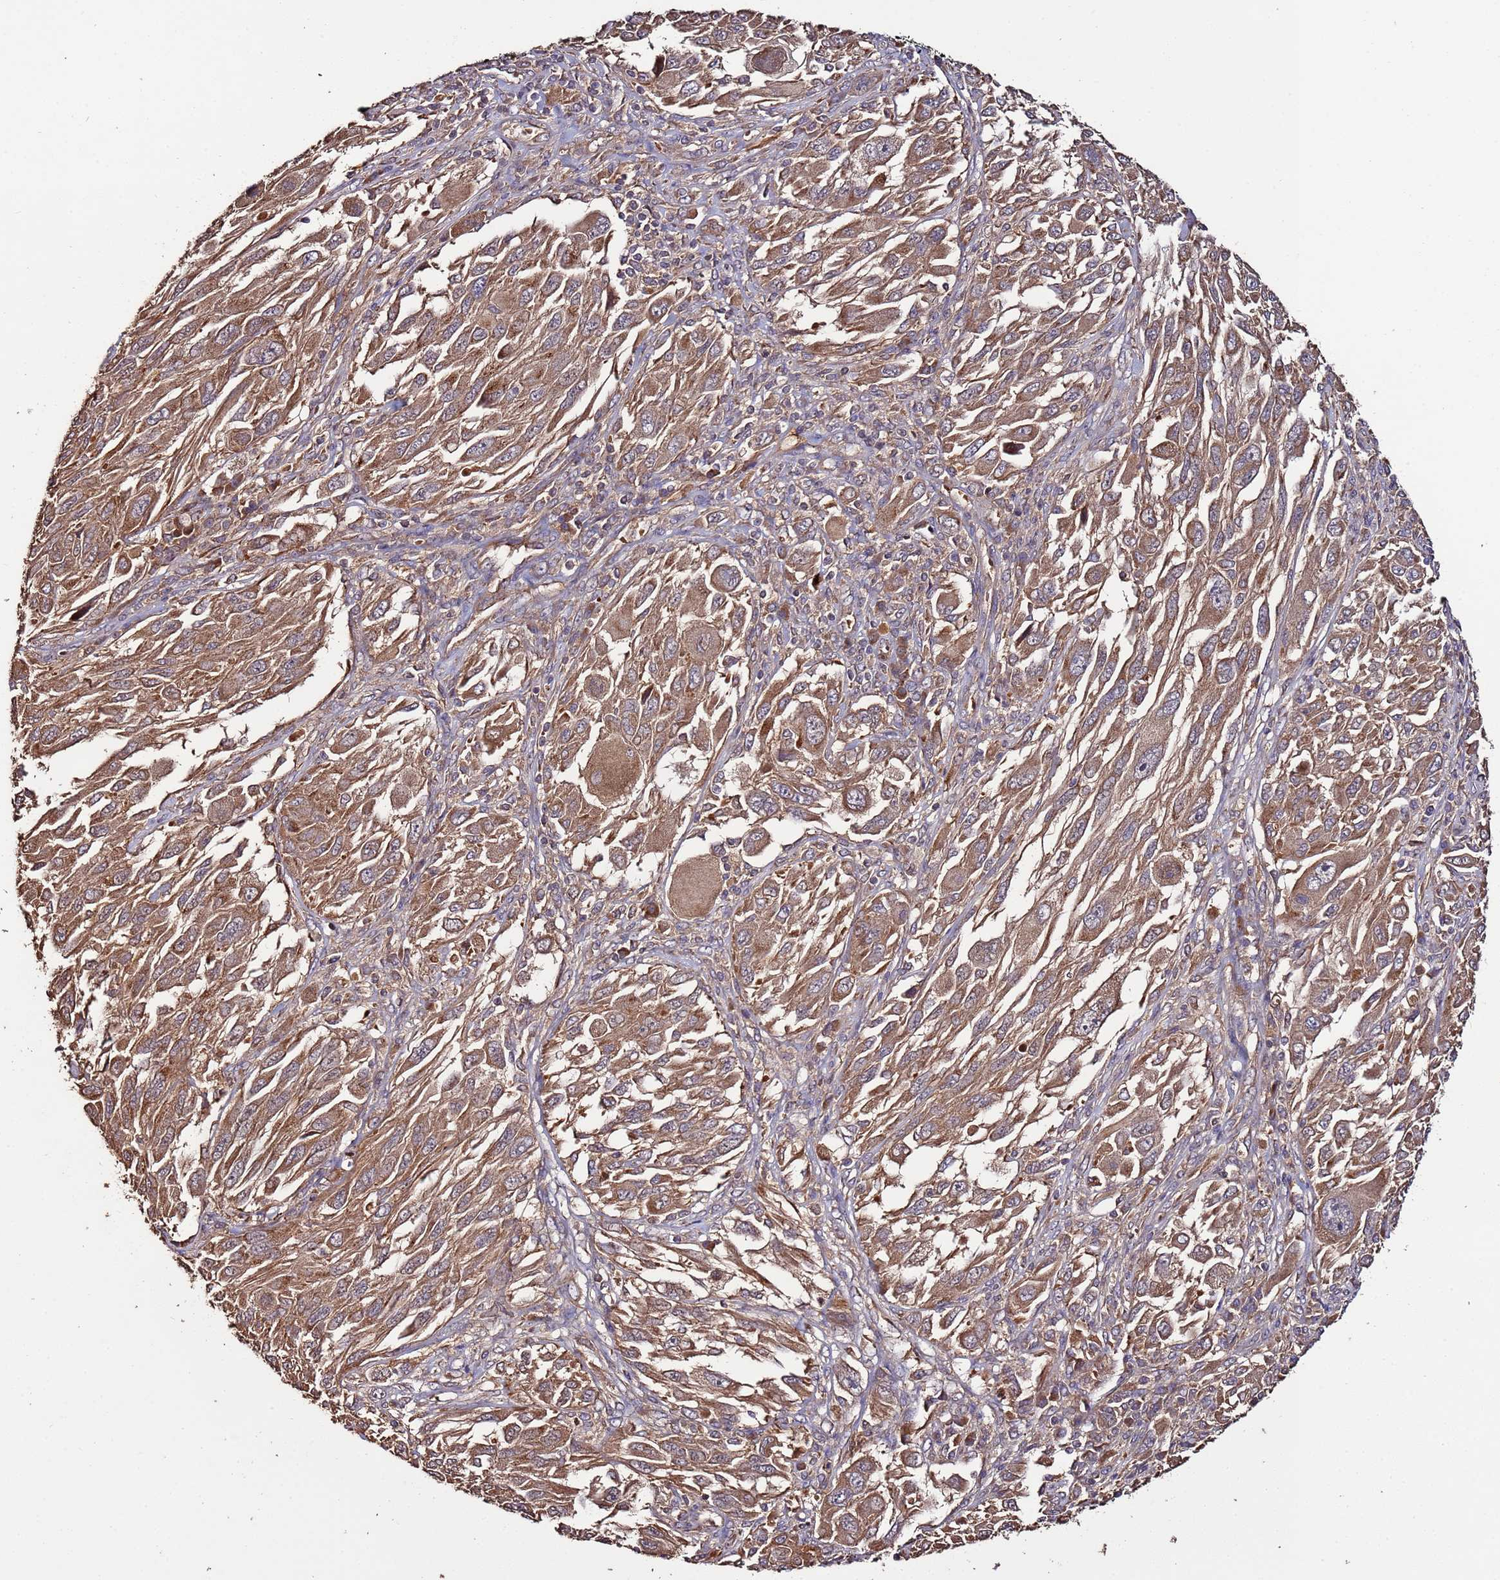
{"staining": {"intensity": "moderate", "quantity": ">75%", "location": "cytoplasmic/membranous"}, "tissue": "melanoma", "cell_type": "Tumor cells", "image_type": "cancer", "snomed": [{"axis": "morphology", "description": "Malignant melanoma, NOS"}, {"axis": "topography", "description": "Skin"}], "caption": "A brown stain shows moderate cytoplasmic/membranous staining of a protein in melanoma tumor cells. (DAB (3,3'-diaminobenzidine) = brown stain, brightfield microscopy at high magnification).", "gene": "RPS15A", "patient": {"sex": "female", "age": 91}}